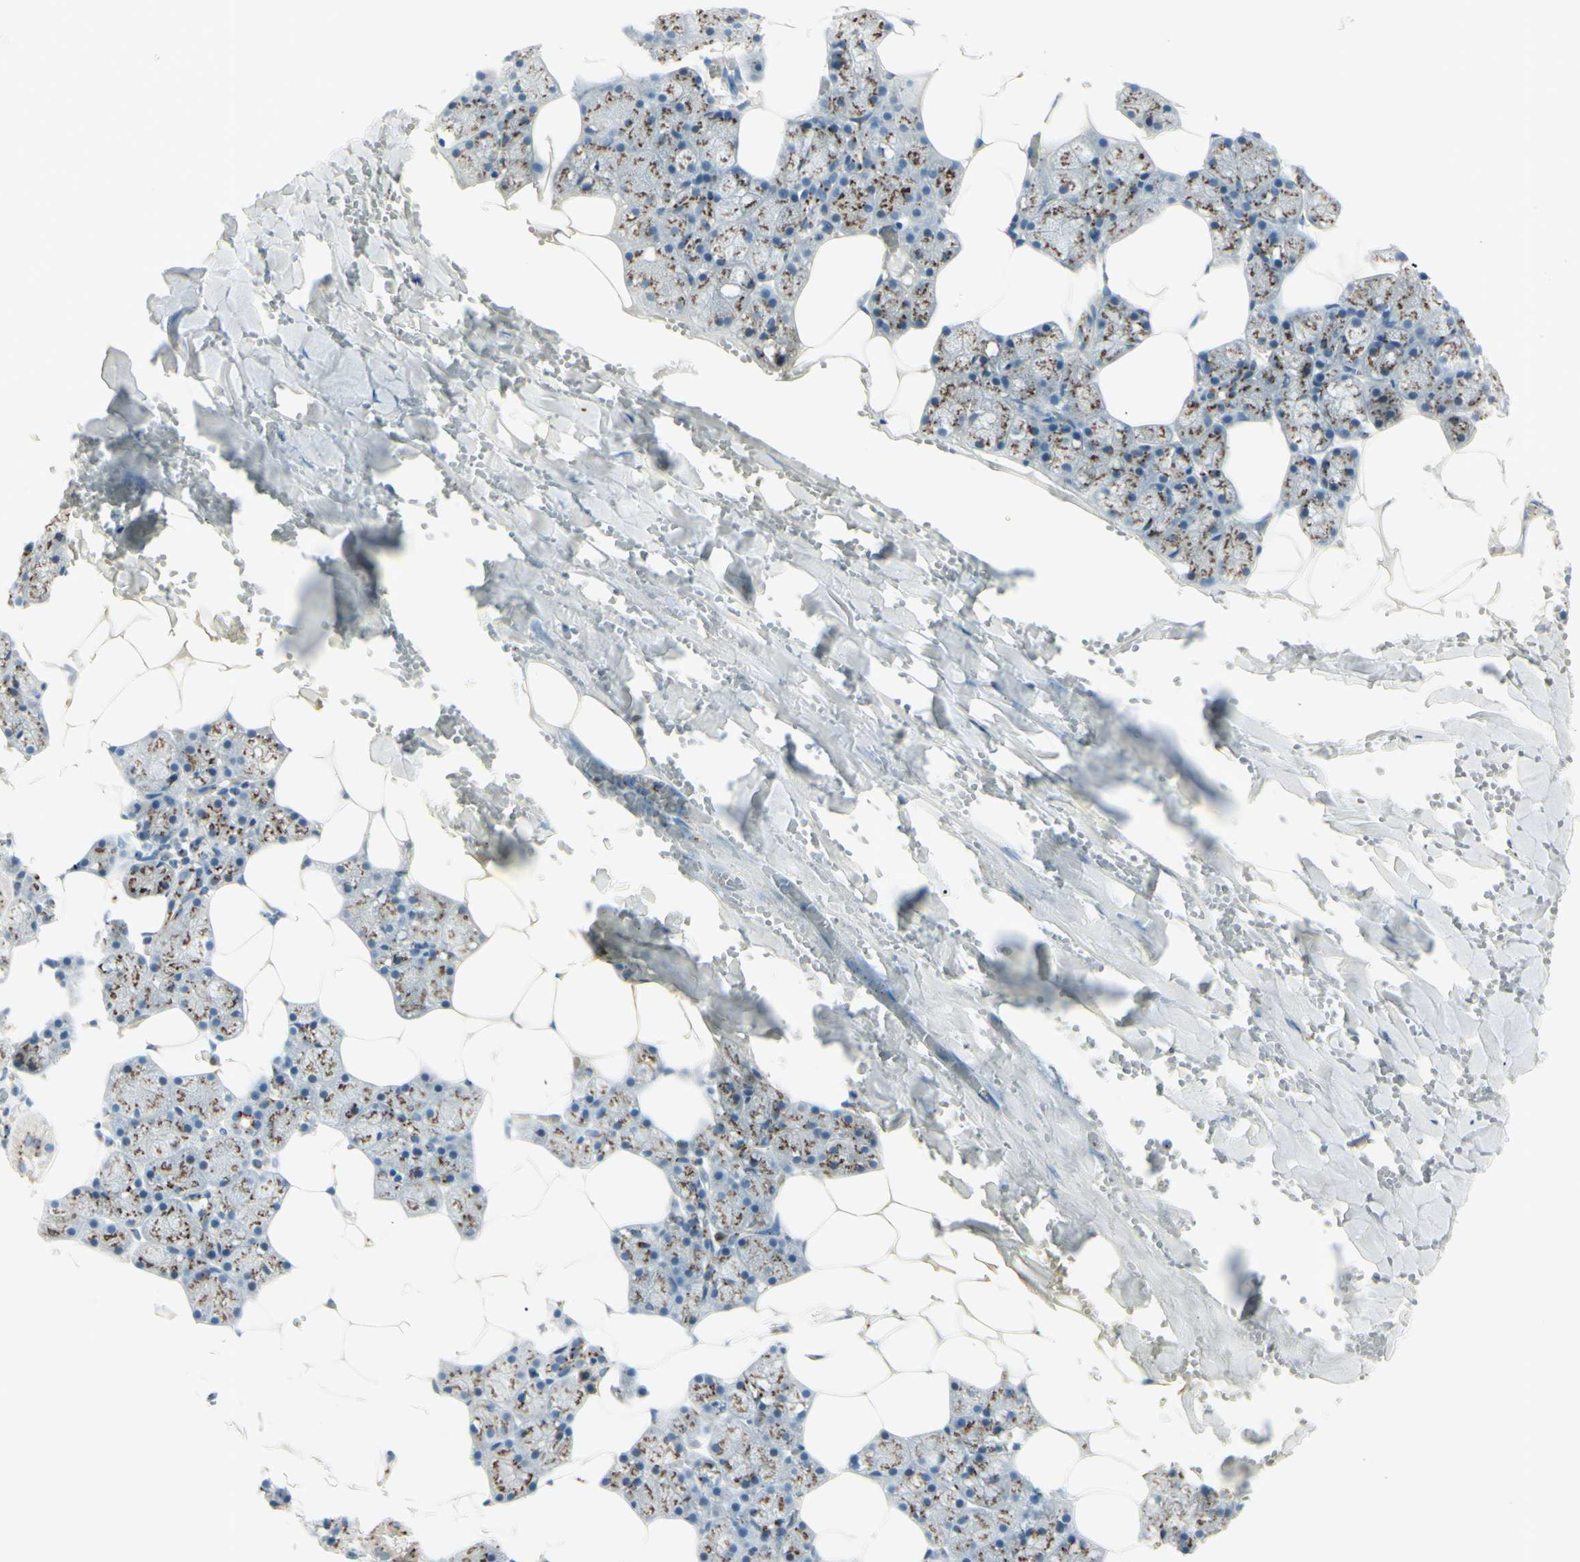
{"staining": {"intensity": "strong", "quantity": ">75%", "location": "cytoplasmic/membranous"}, "tissue": "salivary gland", "cell_type": "Glandular cells", "image_type": "normal", "snomed": [{"axis": "morphology", "description": "Normal tissue, NOS"}, {"axis": "topography", "description": "Salivary gland"}], "caption": "Salivary gland stained with immunohistochemistry (IHC) shows strong cytoplasmic/membranous expression in approximately >75% of glandular cells.", "gene": "B4GALT1", "patient": {"sex": "male", "age": 62}}